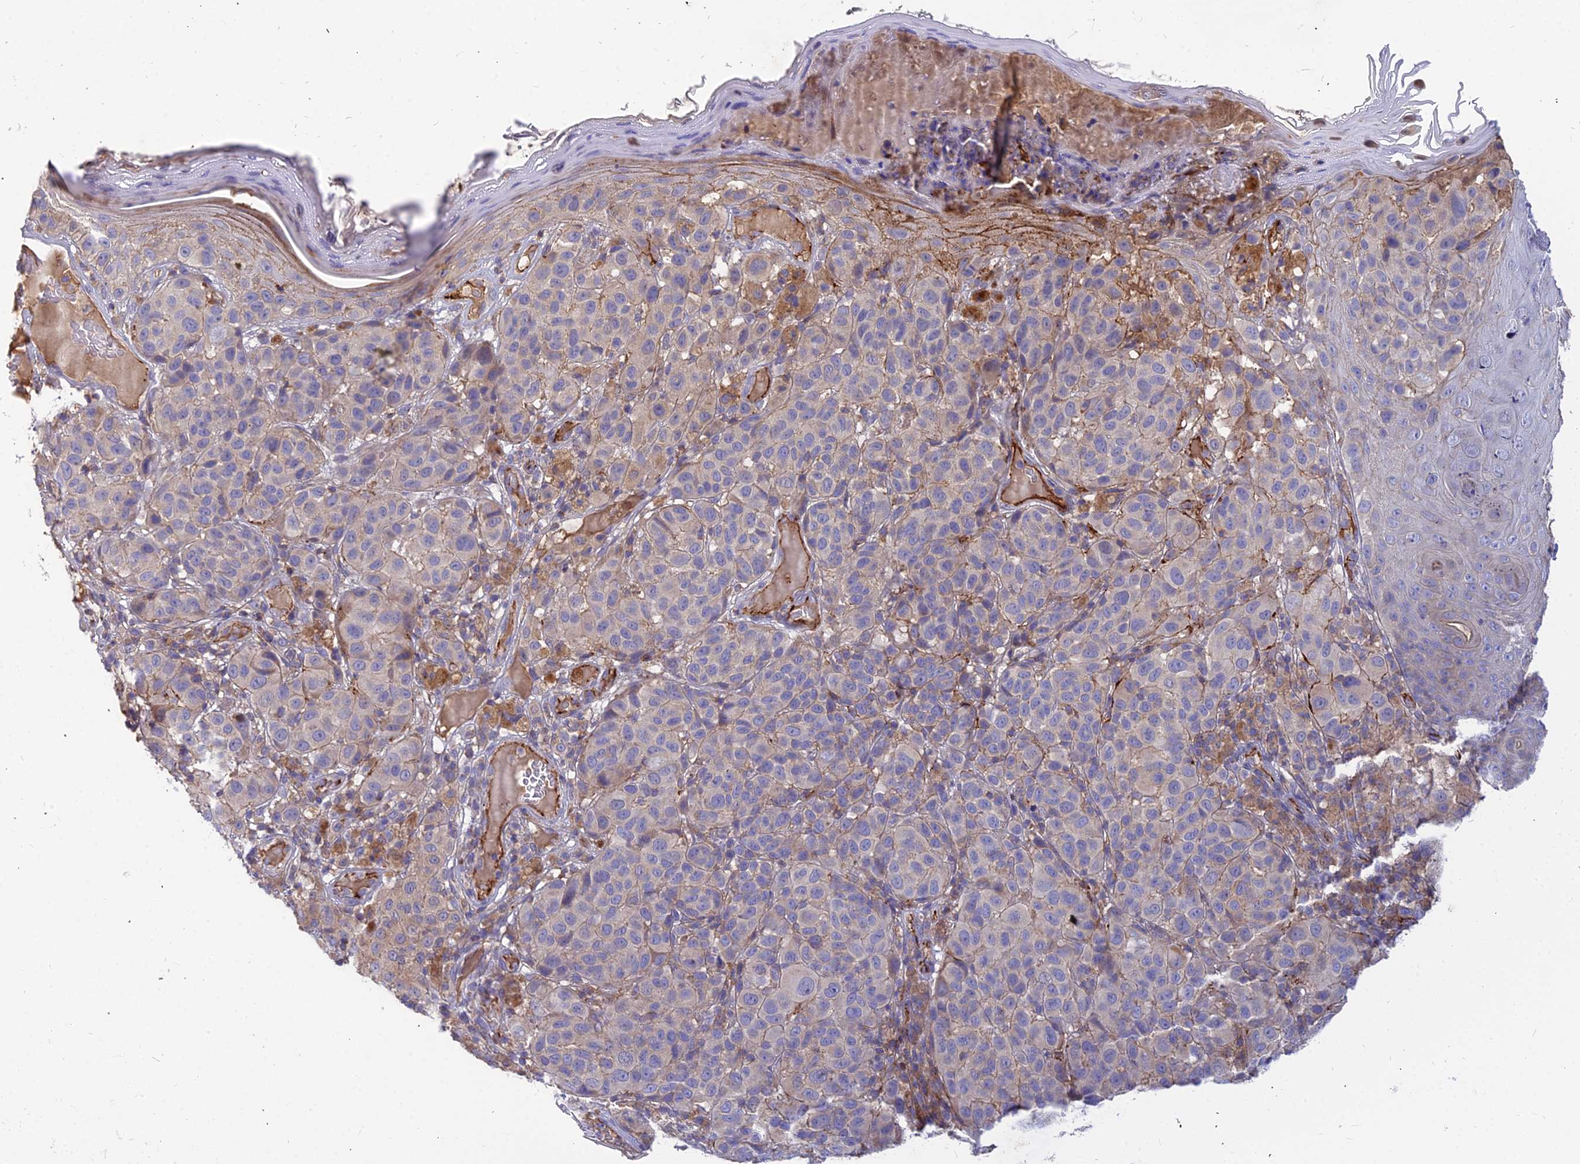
{"staining": {"intensity": "negative", "quantity": "none", "location": "none"}, "tissue": "melanoma", "cell_type": "Tumor cells", "image_type": "cancer", "snomed": [{"axis": "morphology", "description": "Malignant melanoma, NOS"}, {"axis": "topography", "description": "Skin"}], "caption": "DAB (3,3'-diaminobenzidine) immunohistochemical staining of melanoma reveals no significant expression in tumor cells.", "gene": "ASPHD1", "patient": {"sex": "male", "age": 38}}